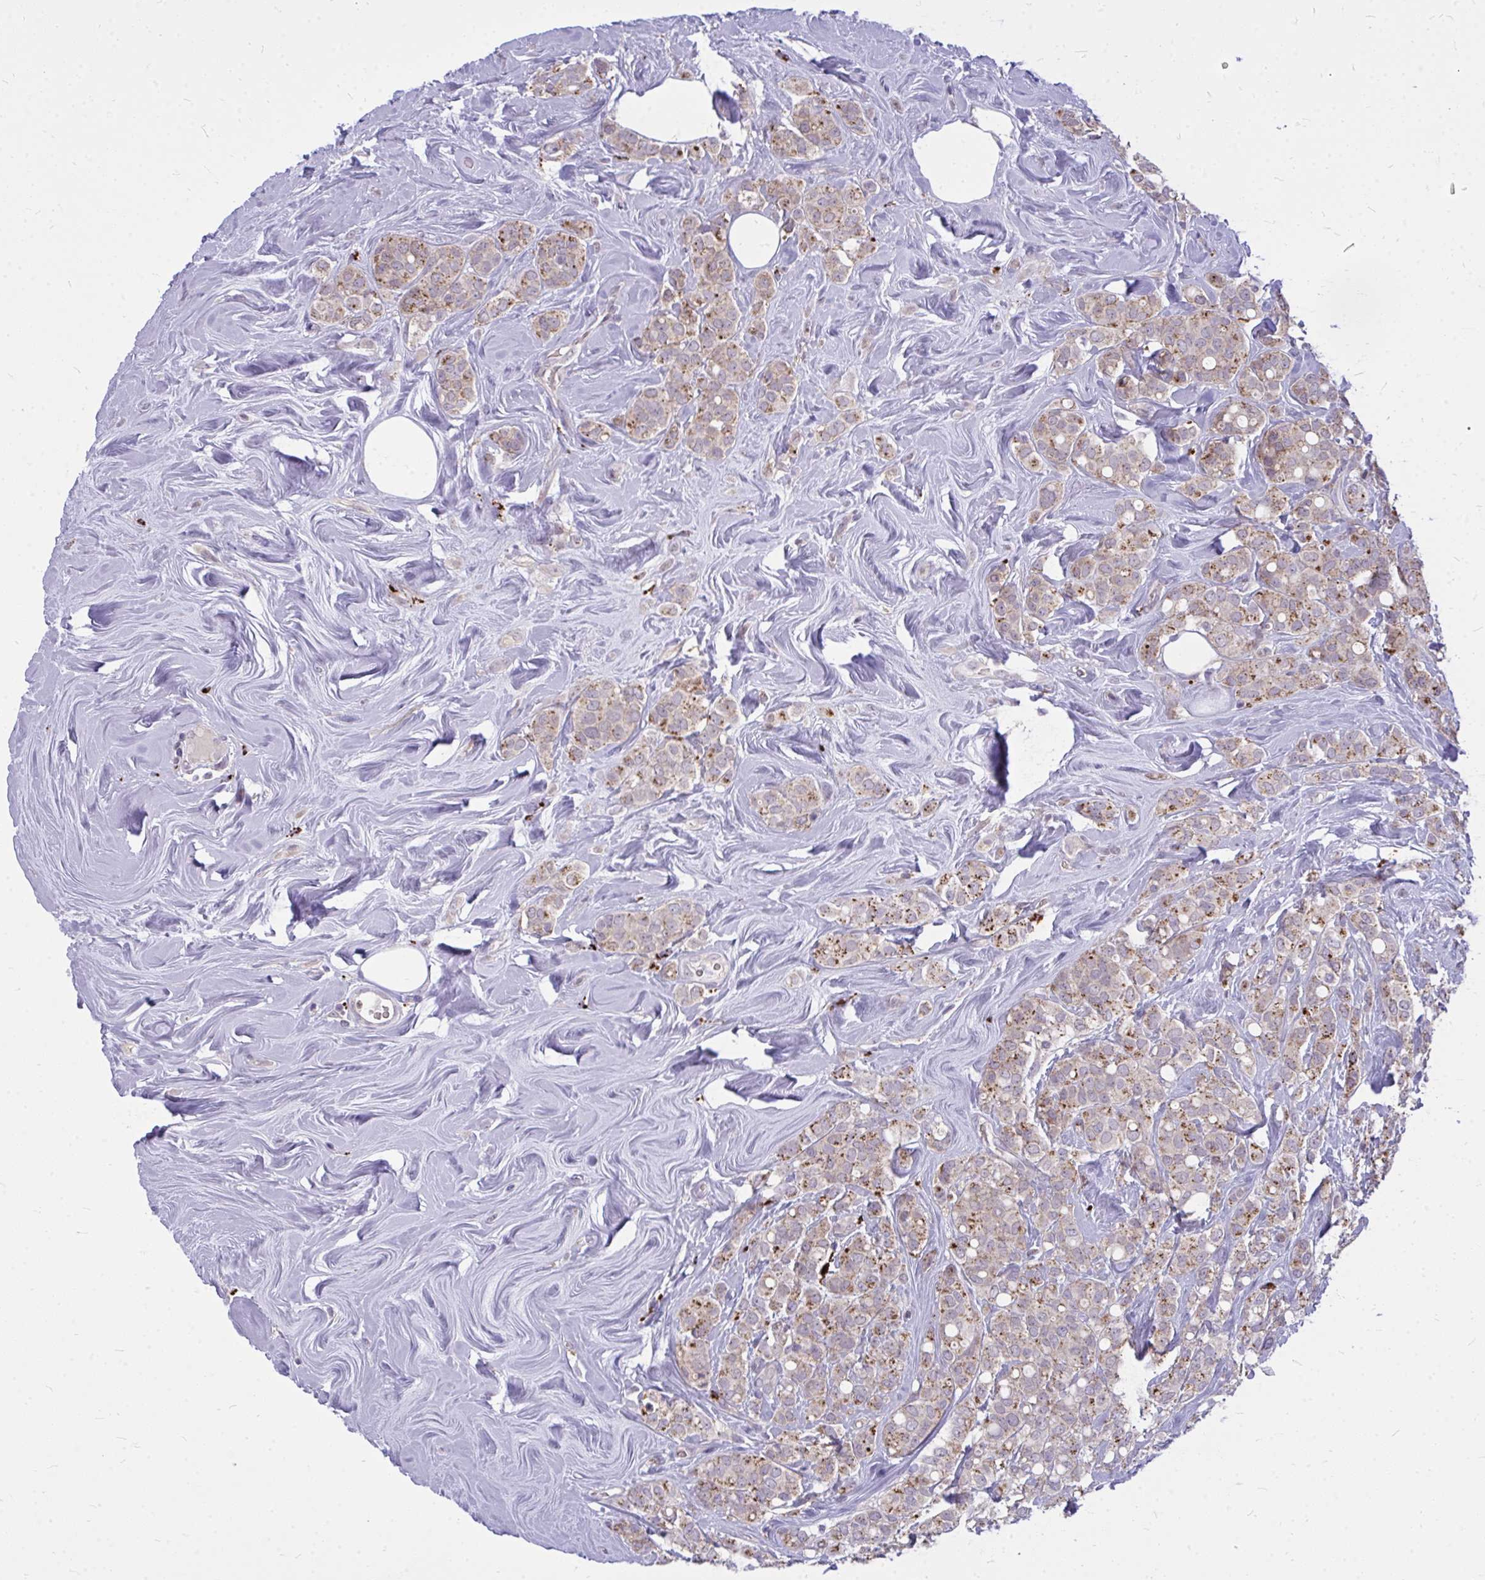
{"staining": {"intensity": "moderate", "quantity": "25%-75%", "location": "cytoplasmic/membranous"}, "tissue": "breast cancer", "cell_type": "Tumor cells", "image_type": "cancer", "snomed": [{"axis": "morphology", "description": "Lobular carcinoma"}, {"axis": "topography", "description": "Breast"}], "caption": "Lobular carcinoma (breast) stained with DAB (3,3'-diaminobenzidine) immunohistochemistry shows medium levels of moderate cytoplasmic/membranous expression in approximately 25%-75% of tumor cells. The staining was performed using DAB to visualize the protein expression in brown, while the nuclei were stained in blue with hematoxylin (Magnification: 20x).", "gene": "ZSCAN25", "patient": {"sex": "female", "age": 68}}